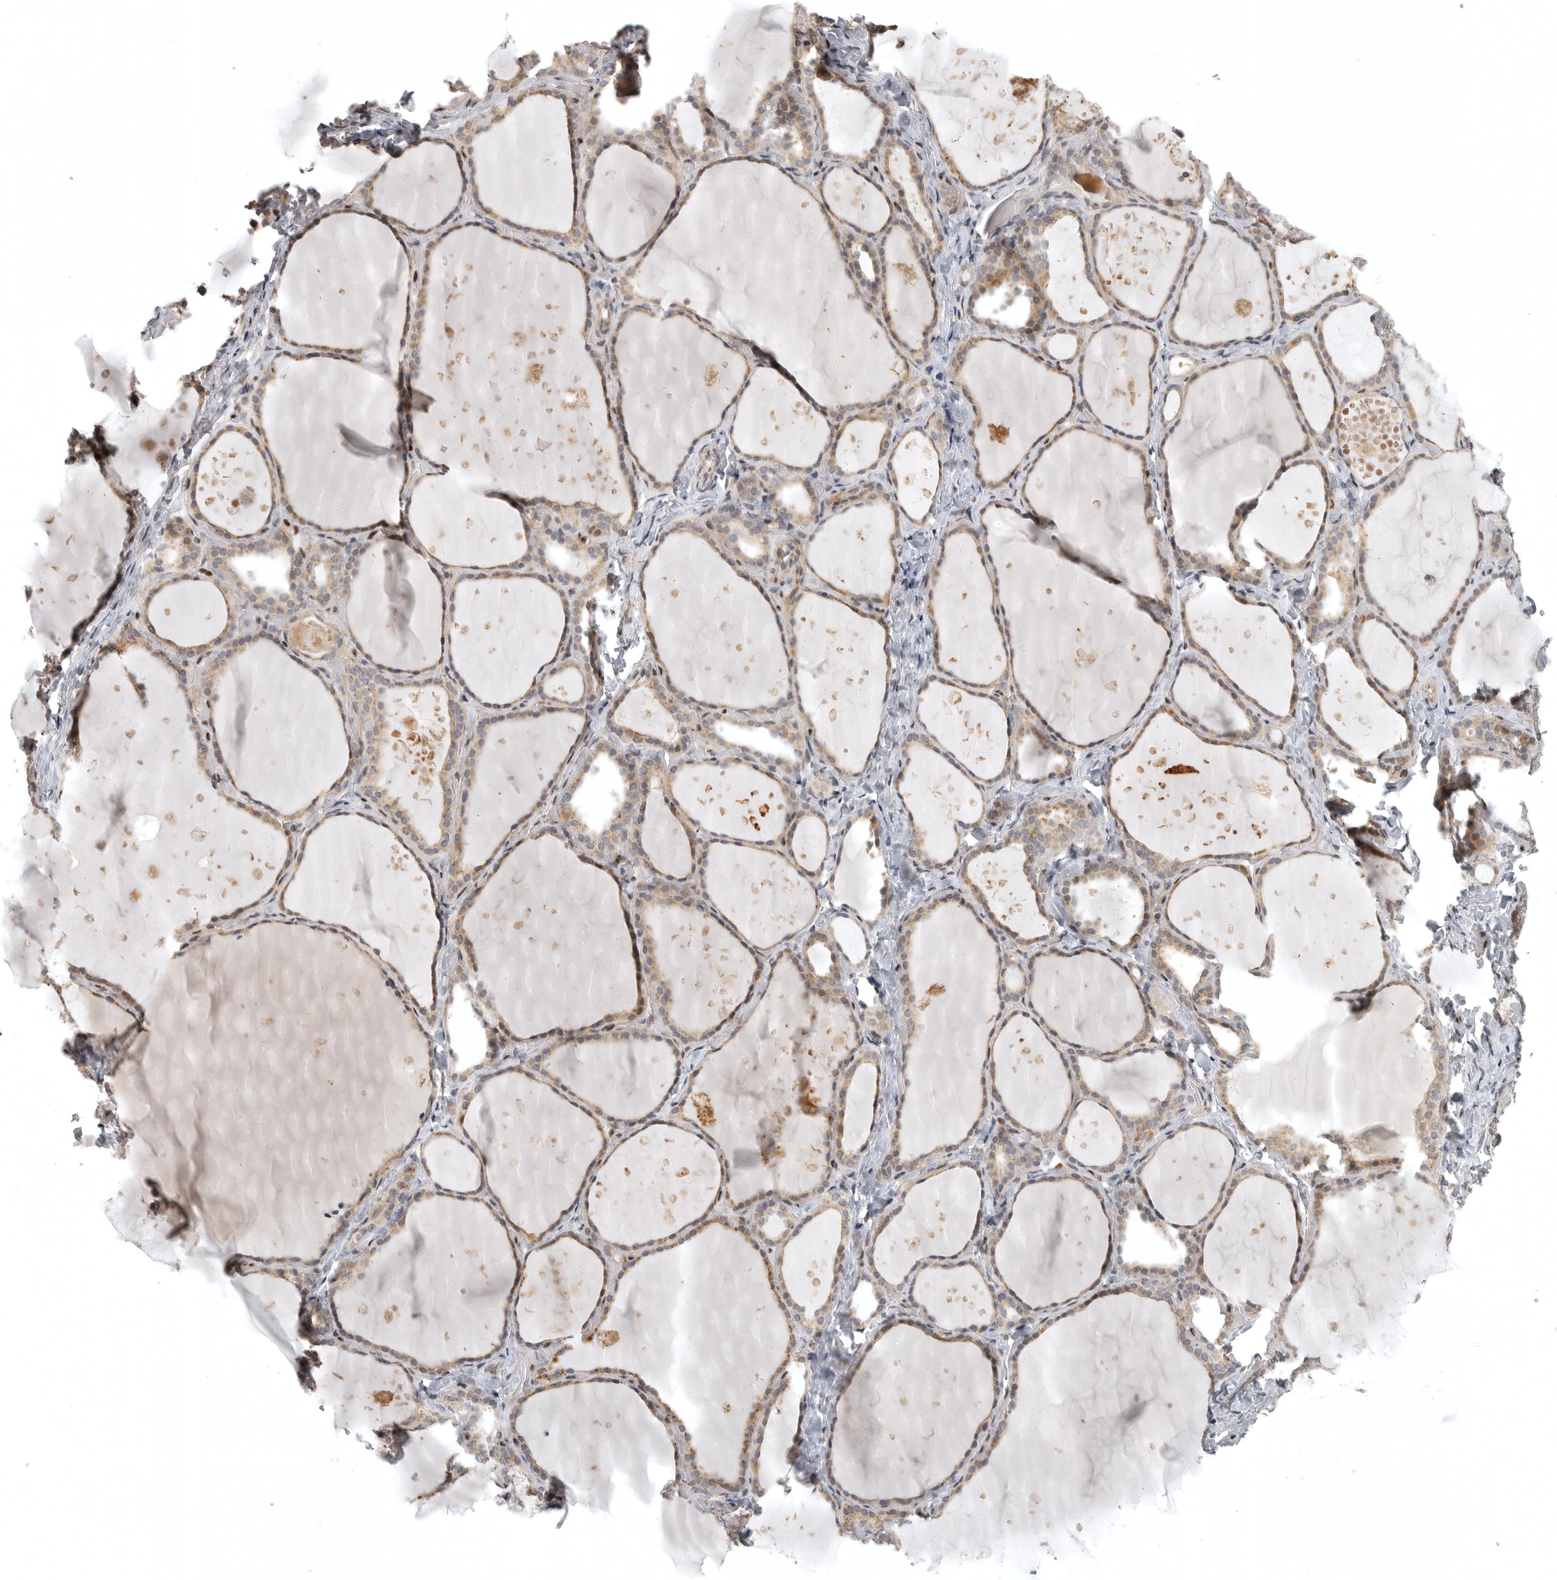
{"staining": {"intensity": "moderate", "quantity": ">75%", "location": "cytoplasmic/membranous"}, "tissue": "thyroid gland", "cell_type": "Glandular cells", "image_type": "normal", "snomed": [{"axis": "morphology", "description": "Normal tissue, NOS"}, {"axis": "topography", "description": "Thyroid gland"}], "caption": "Thyroid gland stained with DAB immunohistochemistry (IHC) displays medium levels of moderate cytoplasmic/membranous expression in approximately >75% of glandular cells. Nuclei are stained in blue.", "gene": "POLE2", "patient": {"sex": "female", "age": 44}}